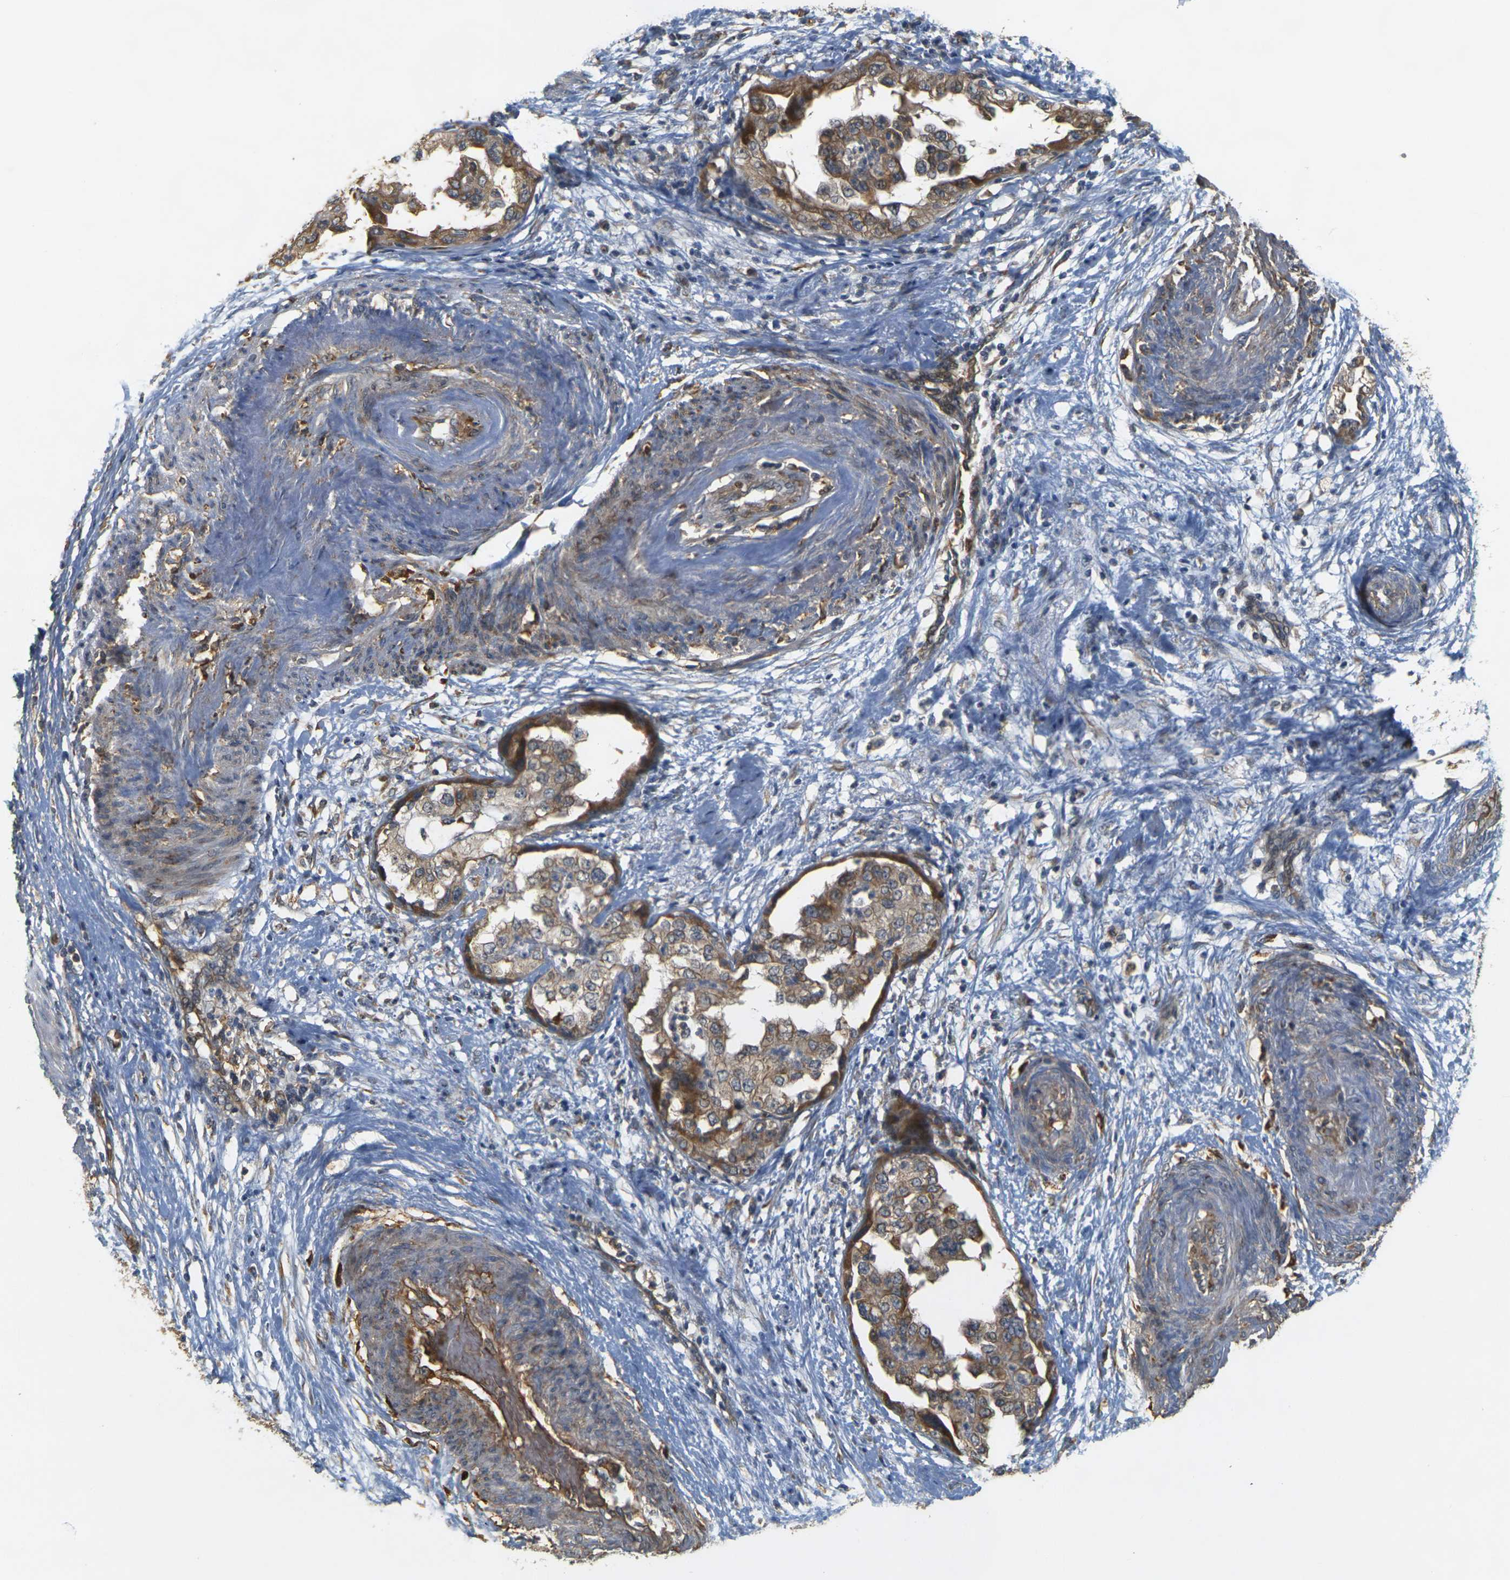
{"staining": {"intensity": "moderate", "quantity": ">75%", "location": "cytoplasmic/membranous"}, "tissue": "endometrial cancer", "cell_type": "Tumor cells", "image_type": "cancer", "snomed": [{"axis": "morphology", "description": "Adenocarcinoma, NOS"}, {"axis": "topography", "description": "Endometrium"}], "caption": "Tumor cells reveal medium levels of moderate cytoplasmic/membranous staining in approximately >75% of cells in endometrial cancer (adenocarcinoma).", "gene": "MEGF9", "patient": {"sex": "female", "age": 85}}